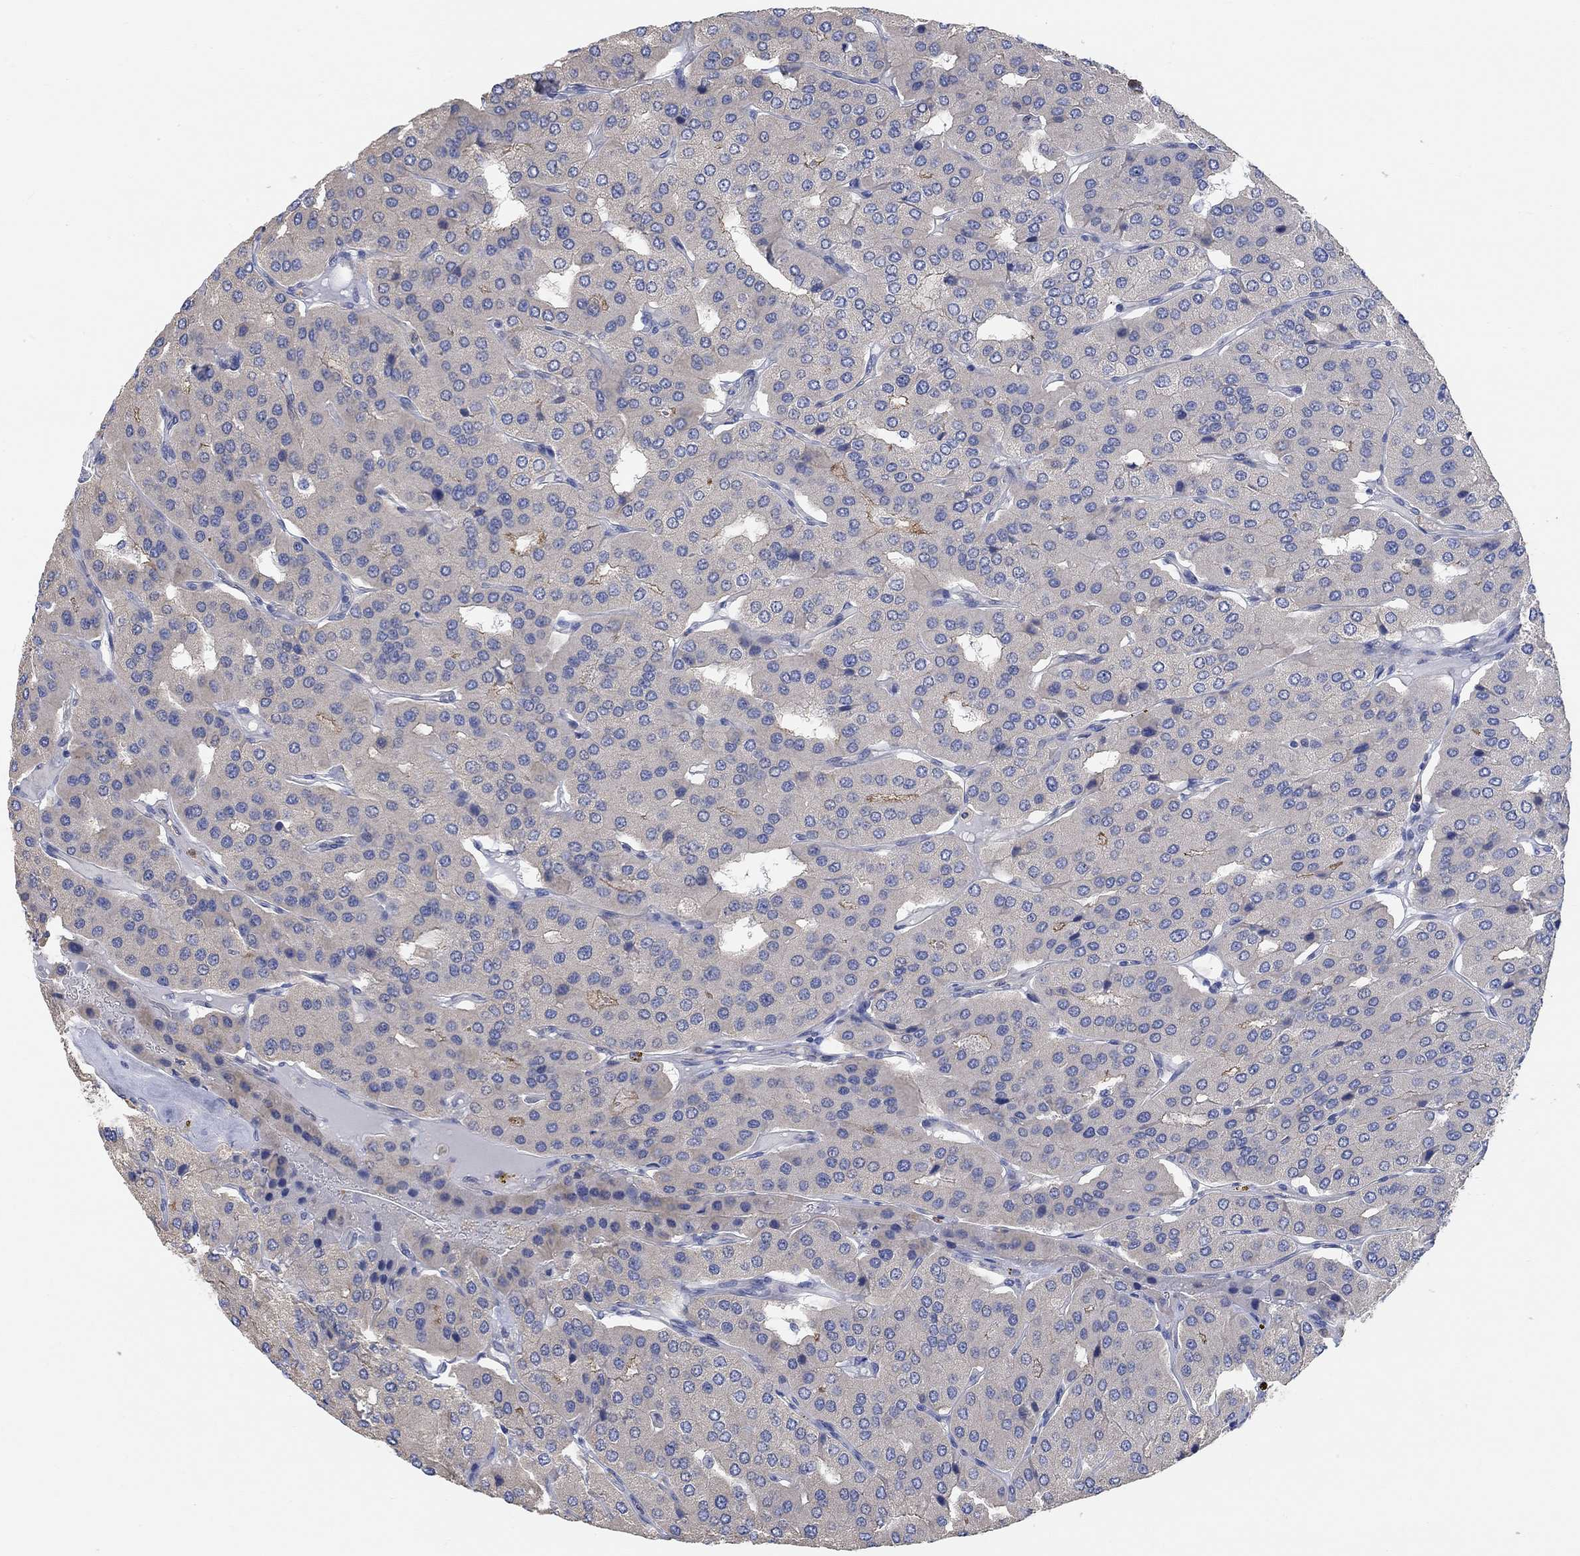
{"staining": {"intensity": "moderate", "quantity": "<25%", "location": "cytoplasmic/membranous"}, "tissue": "parathyroid gland", "cell_type": "Glandular cells", "image_type": "normal", "snomed": [{"axis": "morphology", "description": "Normal tissue, NOS"}, {"axis": "morphology", "description": "Adenoma, NOS"}, {"axis": "topography", "description": "Parathyroid gland"}], "caption": "The image demonstrates staining of normal parathyroid gland, revealing moderate cytoplasmic/membranous protein staining (brown color) within glandular cells. (brown staining indicates protein expression, while blue staining denotes nuclei).", "gene": "SYT16", "patient": {"sex": "female", "age": 86}}